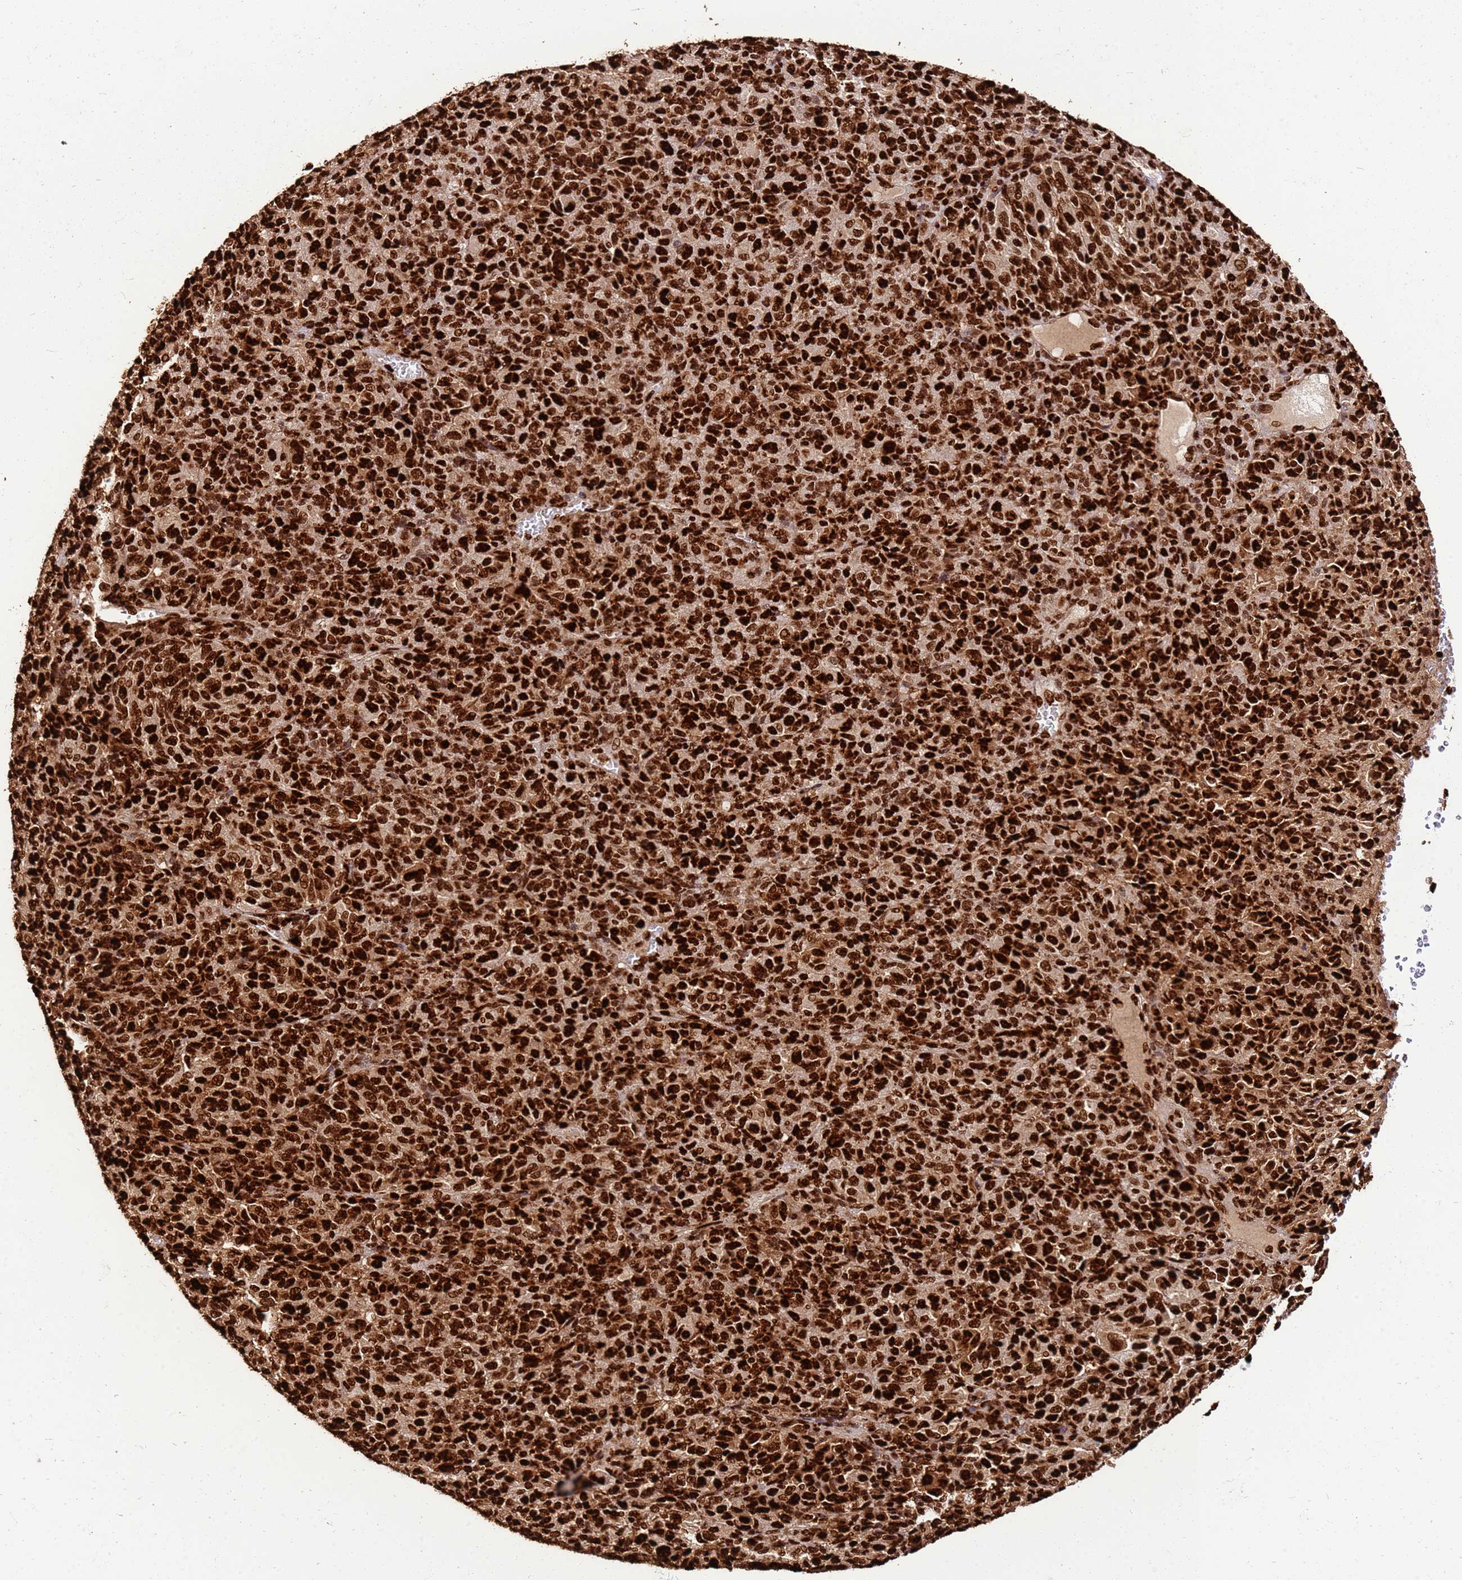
{"staining": {"intensity": "strong", "quantity": ">75%", "location": "nuclear"}, "tissue": "melanoma", "cell_type": "Tumor cells", "image_type": "cancer", "snomed": [{"axis": "morphology", "description": "Malignant melanoma, Metastatic site"}, {"axis": "topography", "description": "Brain"}], "caption": "Tumor cells display high levels of strong nuclear staining in approximately >75% of cells in malignant melanoma (metastatic site).", "gene": "HNRNPAB", "patient": {"sex": "female", "age": 56}}